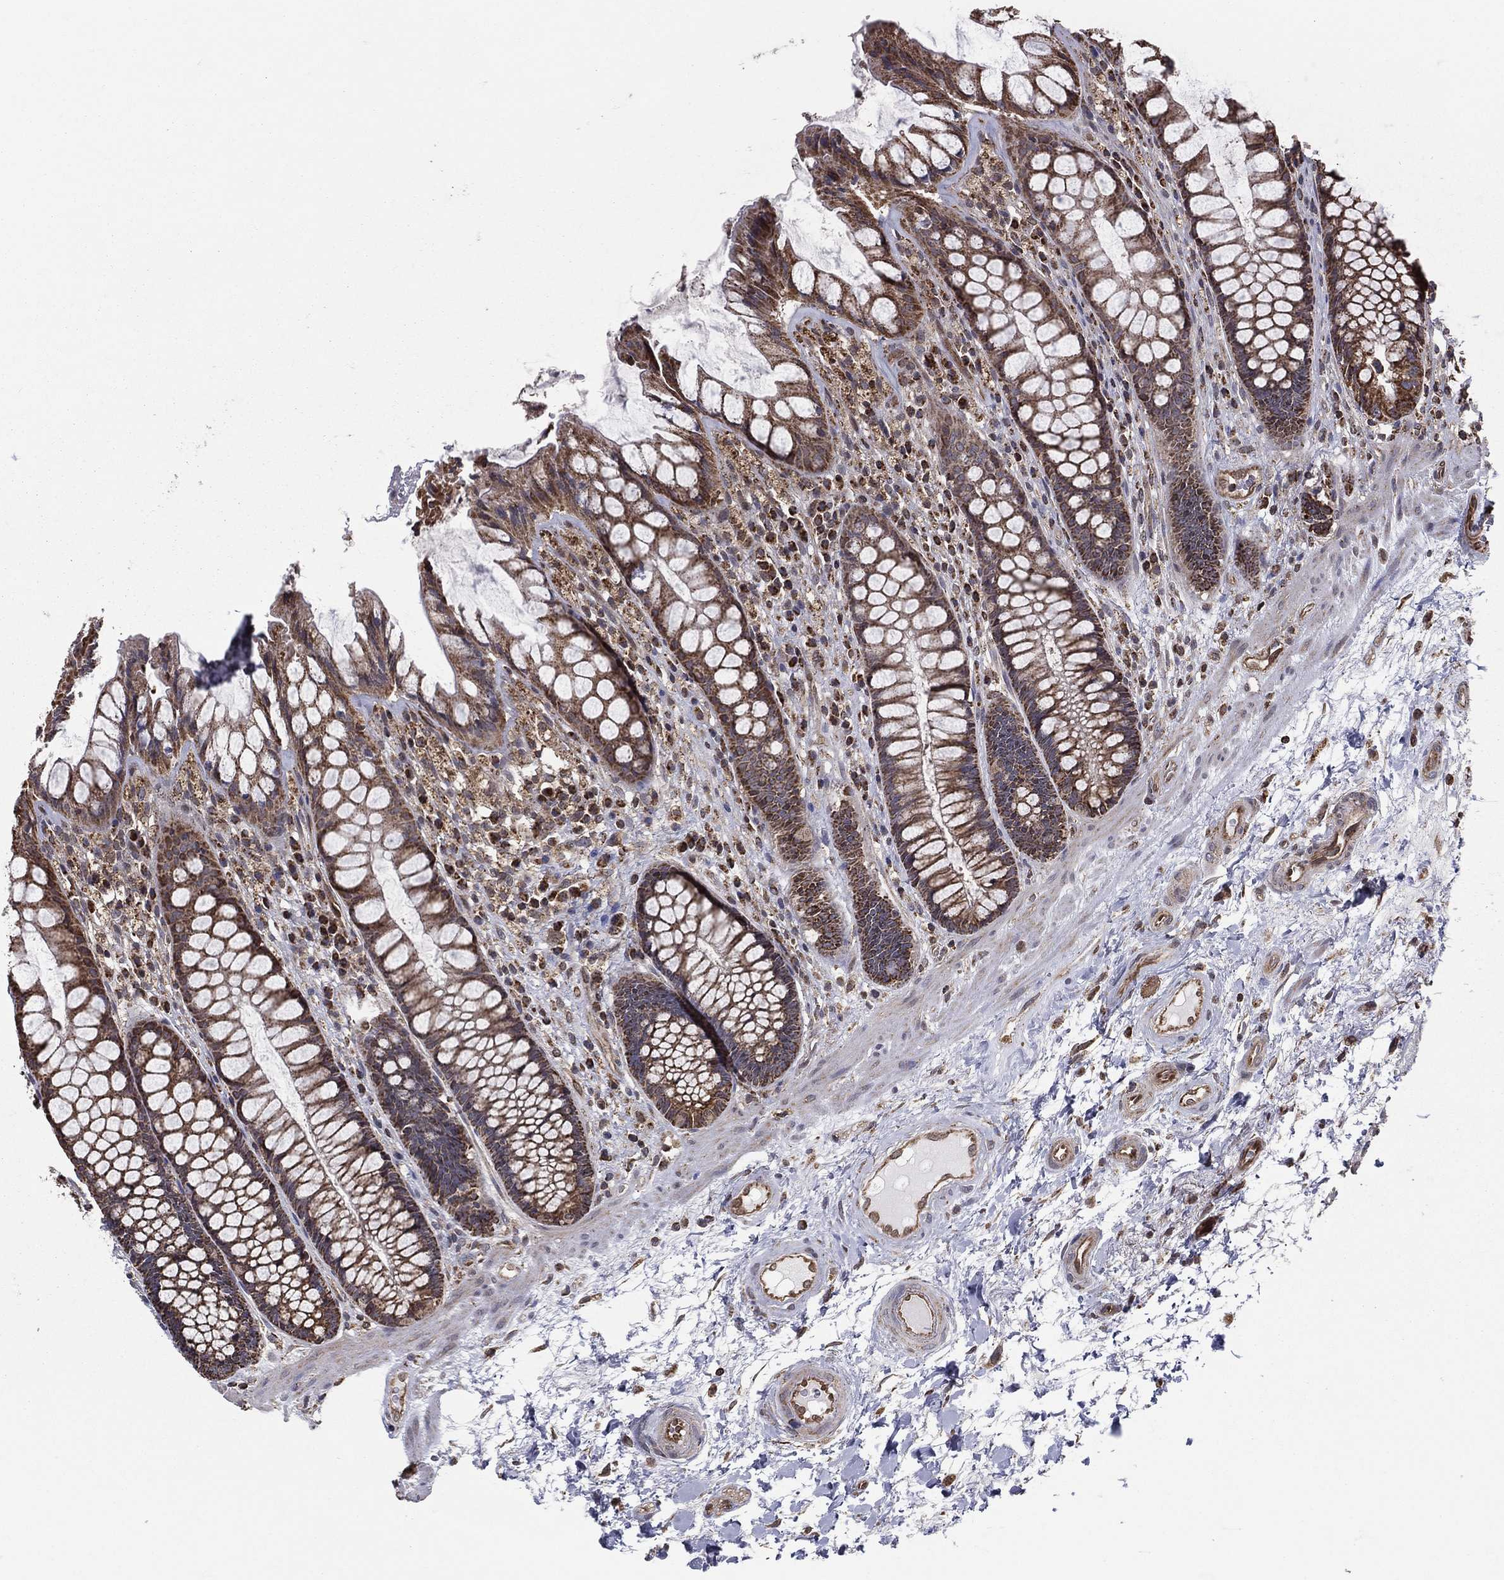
{"staining": {"intensity": "moderate", "quantity": "25%-75%", "location": "cytoplasmic/membranous"}, "tissue": "rectum", "cell_type": "Glandular cells", "image_type": "normal", "snomed": [{"axis": "morphology", "description": "Normal tissue, NOS"}, {"axis": "topography", "description": "Rectum"}], "caption": "Normal rectum demonstrates moderate cytoplasmic/membranous expression in approximately 25%-75% of glandular cells, visualized by immunohistochemistry. (DAB (3,3'-diaminobenzidine) IHC with brightfield microscopy, high magnification).", "gene": "ENSG00000288684", "patient": {"sex": "female", "age": 58}}